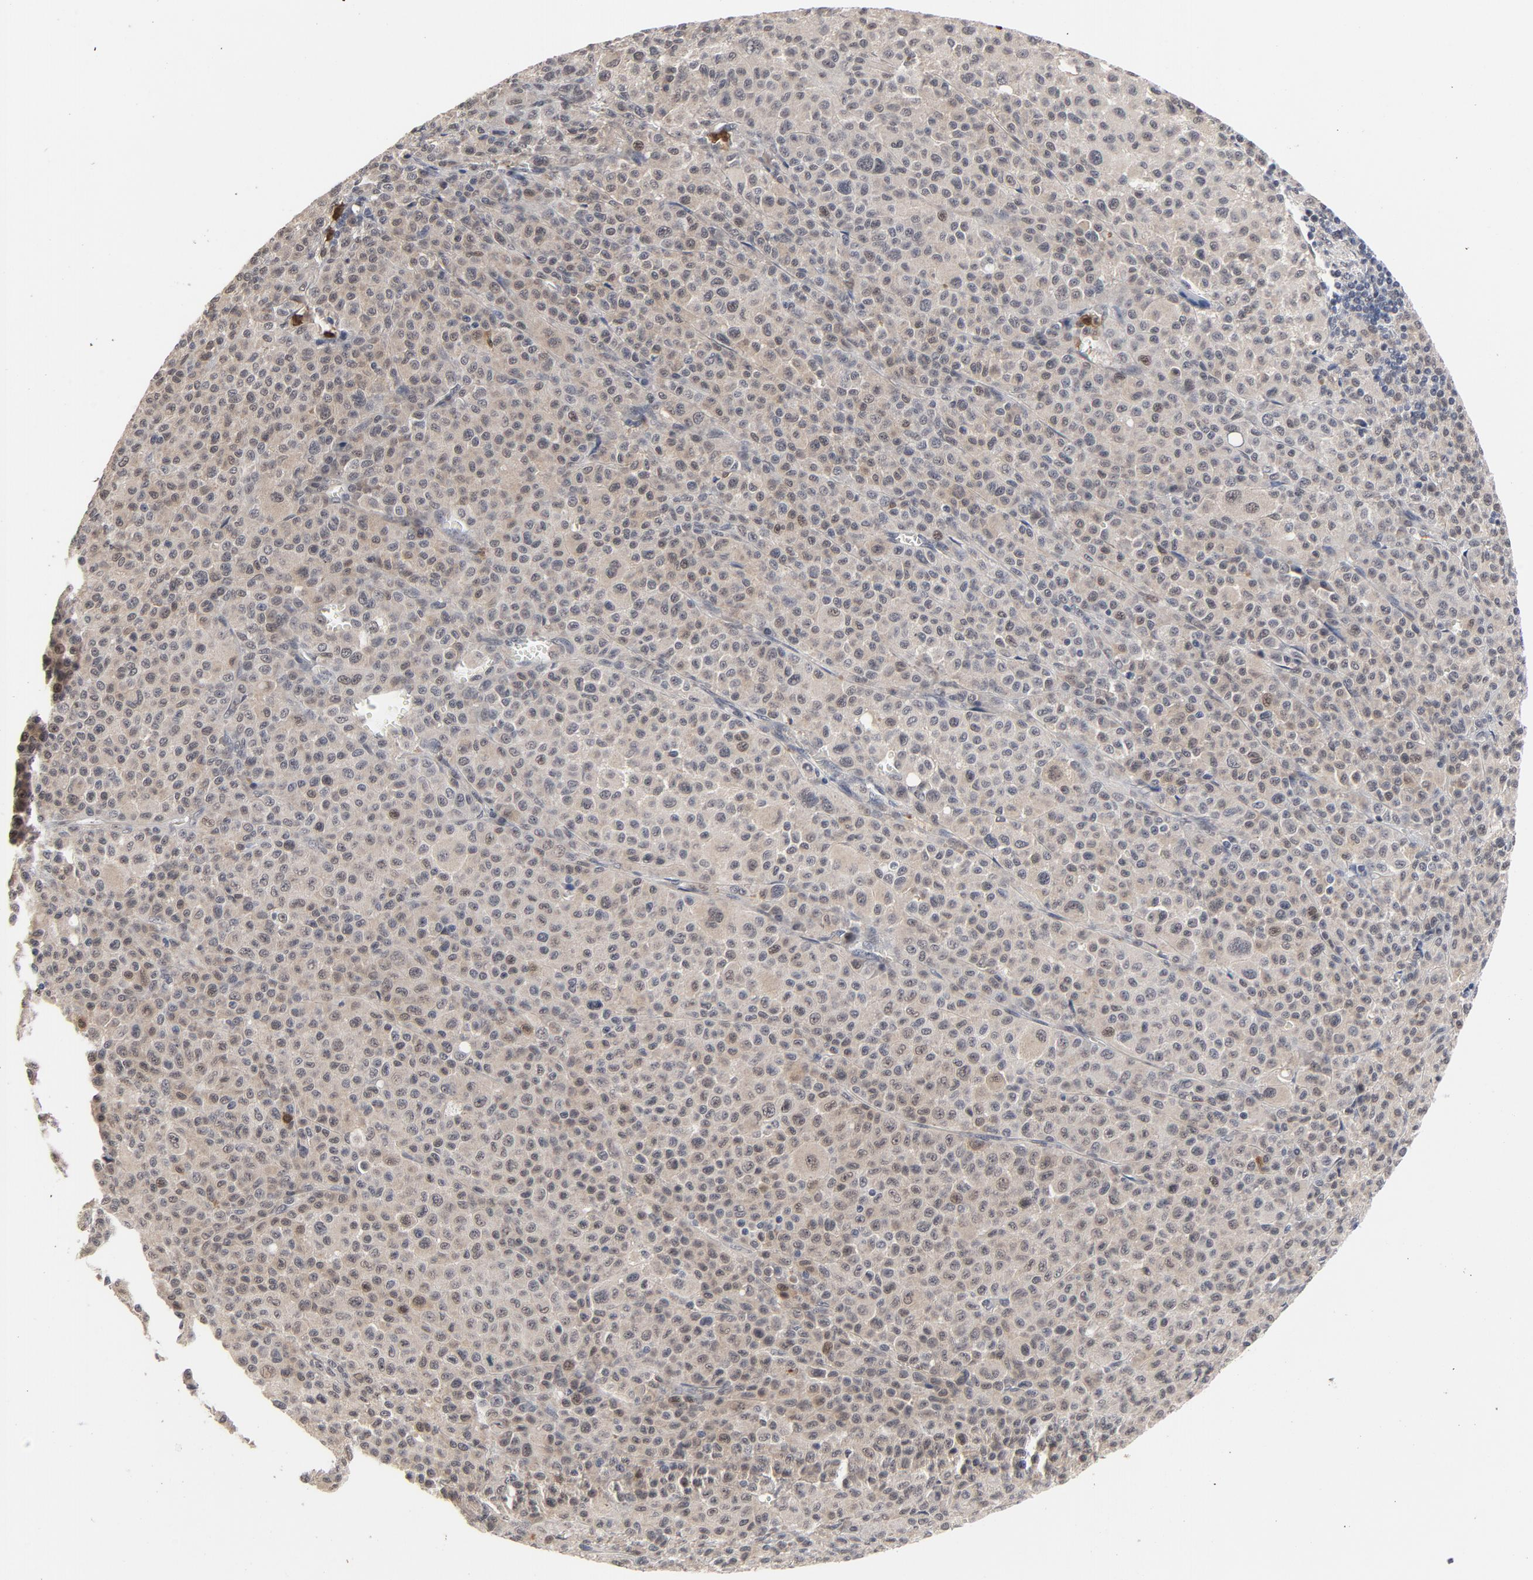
{"staining": {"intensity": "negative", "quantity": "none", "location": "none"}, "tissue": "melanoma", "cell_type": "Tumor cells", "image_type": "cancer", "snomed": [{"axis": "morphology", "description": "Malignant melanoma, Metastatic site"}, {"axis": "topography", "description": "Skin"}], "caption": "Tumor cells show no significant positivity in malignant melanoma (metastatic site).", "gene": "RTL5", "patient": {"sex": "female", "age": 74}}